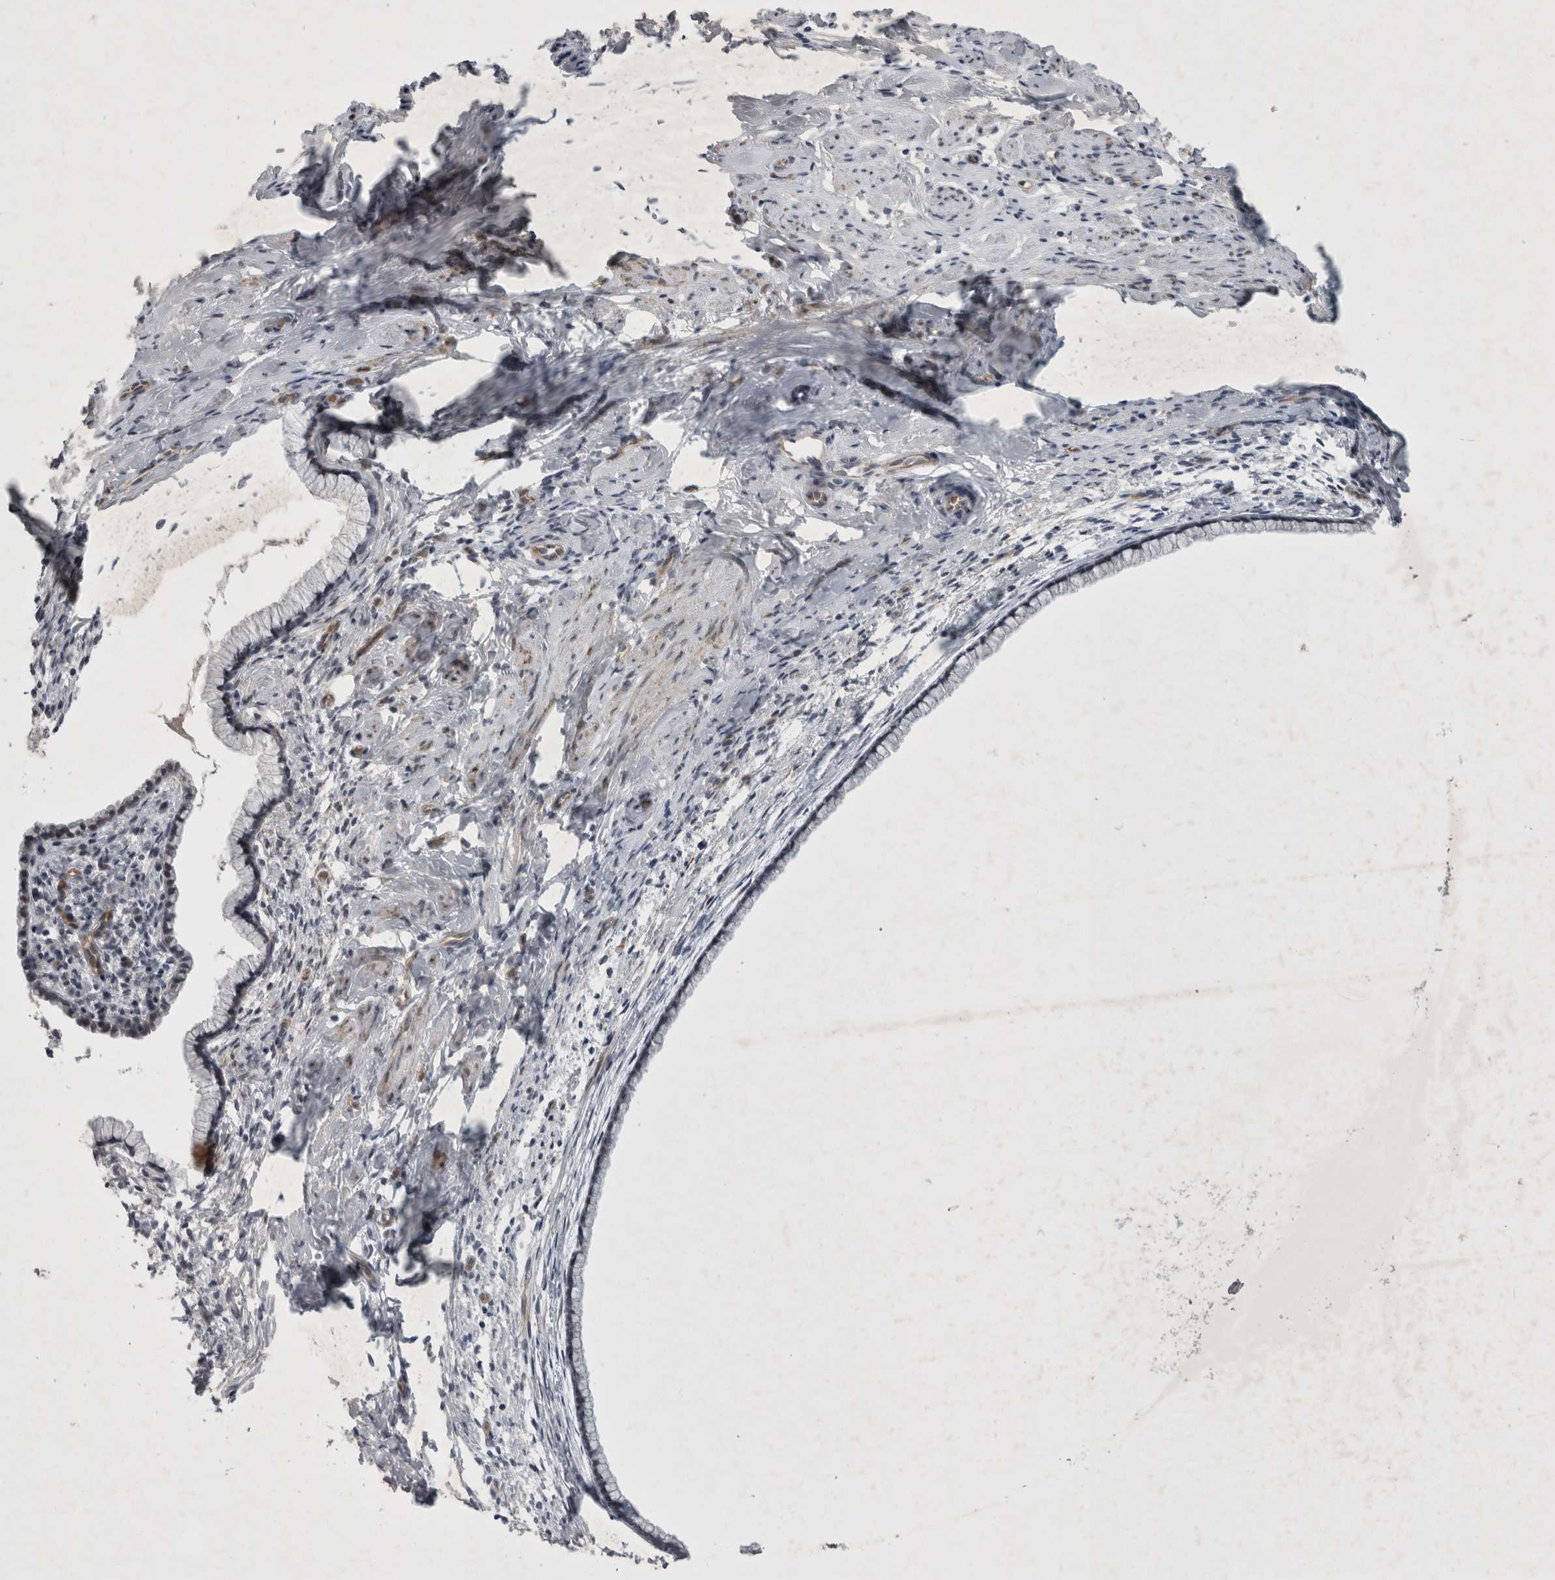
{"staining": {"intensity": "negative", "quantity": "none", "location": "none"}, "tissue": "cervix", "cell_type": "Glandular cells", "image_type": "normal", "snomed": [{"axis": "morphology", "description": "Normal tissue, NOS"}, {"axis": "topography", "description": "Cervix"}], "caption": "A high-resolution photomicrograph shows immunohistochemistry (IHC) staining of normal cervix, which shows no significant expression in glandular cells.", "gene": "PARP11", "patient": {"sex": "female", "age": 75}}